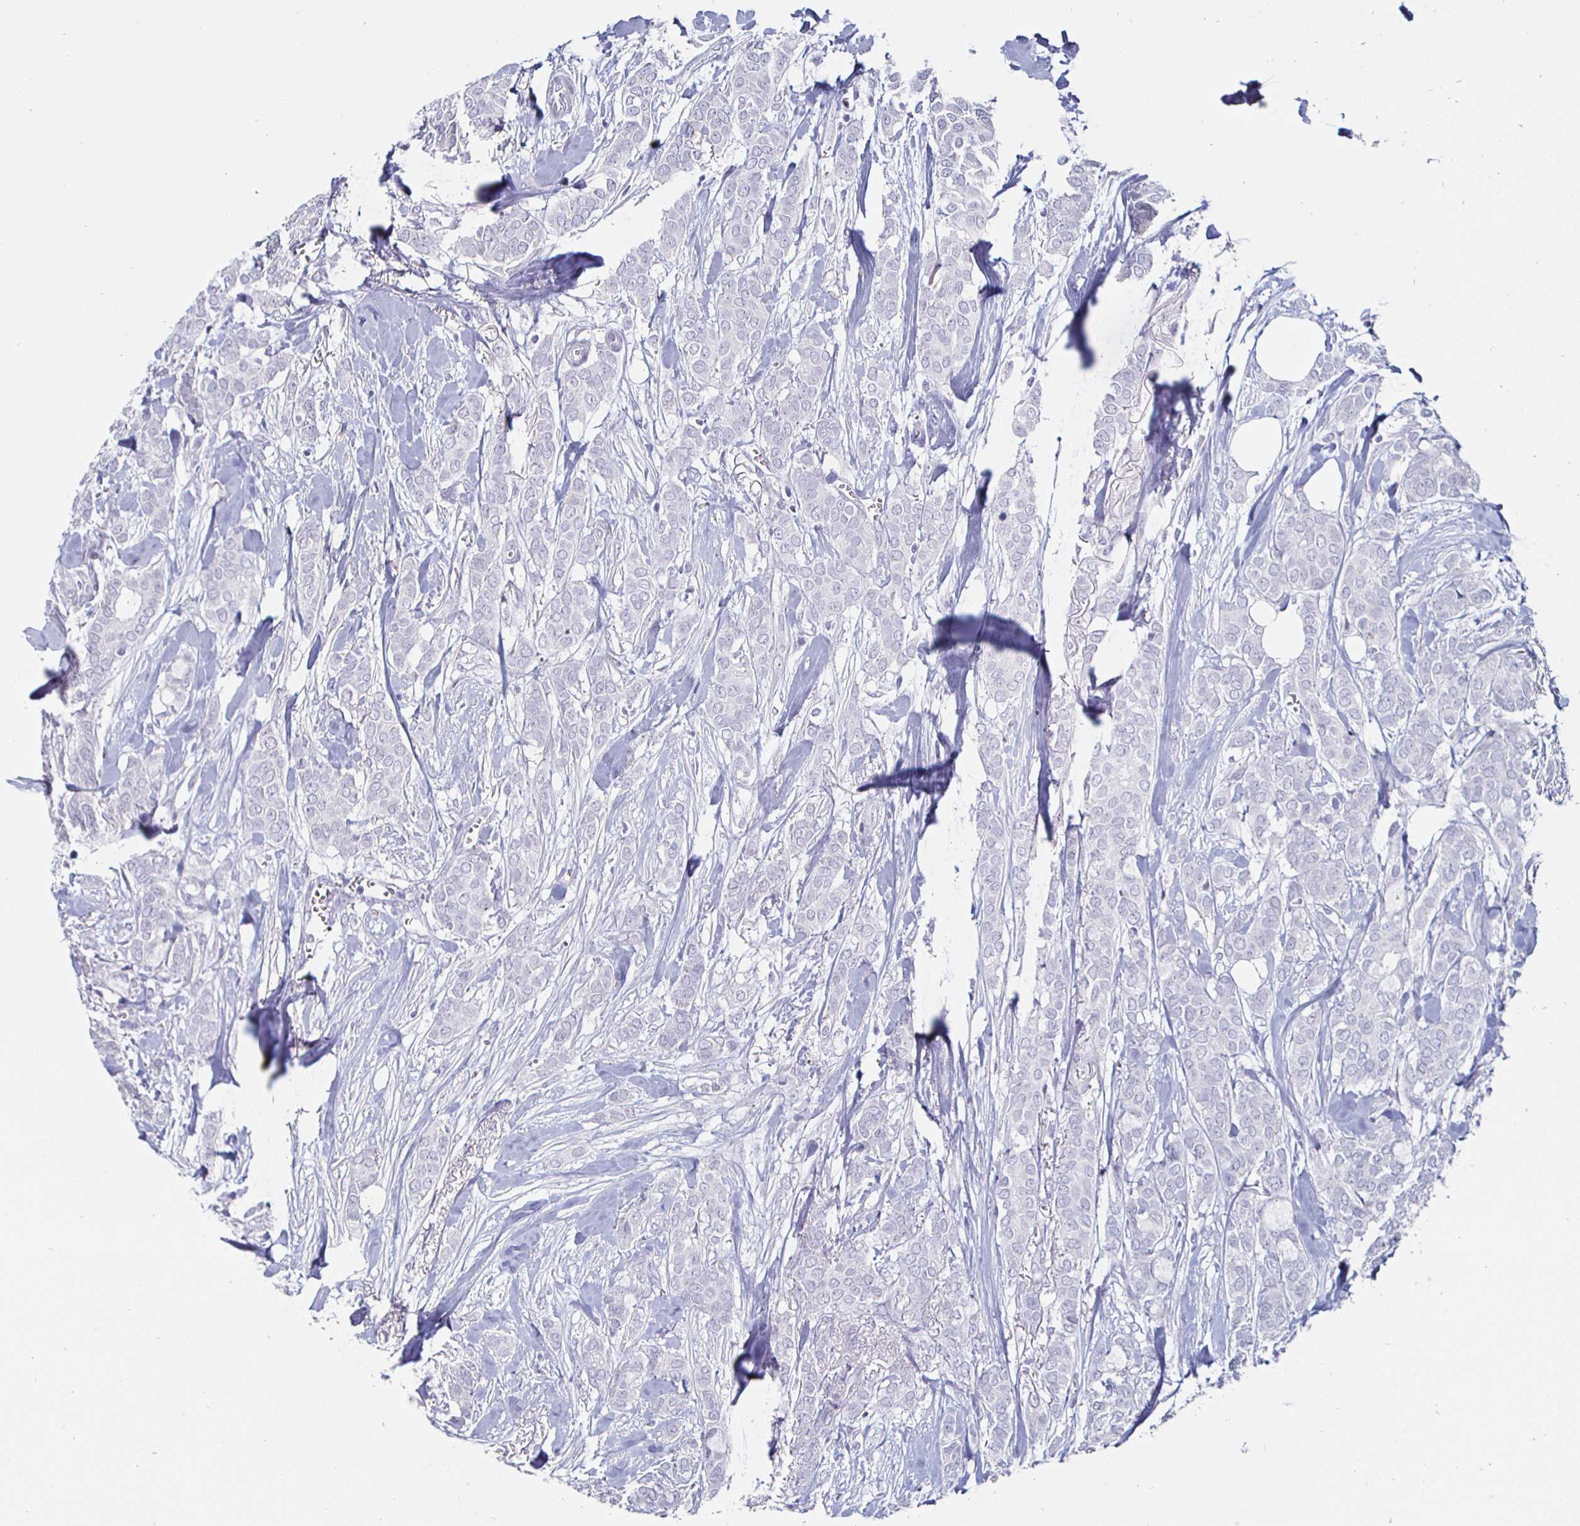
{"staining": {"intensity": "negative", "quantity": "none", "location": "none"}, "tissue": "breast cancer", "cell_type": "Tumor cells", "image_type": "cancer", "snomed": [{"axis": "morphology", "description": "Duct carcinoma"}, {"axis": "topography", "description": "Breast"}], "caption": "Tumor cells are negative for protein expression in human breast cancer (infiltrating ductal carcinoma). (DAB immunohistochemistry with hematoxylin counter stain).", "gene": "DMRTB1", "patient": {"sex": "female", "age": 84}}